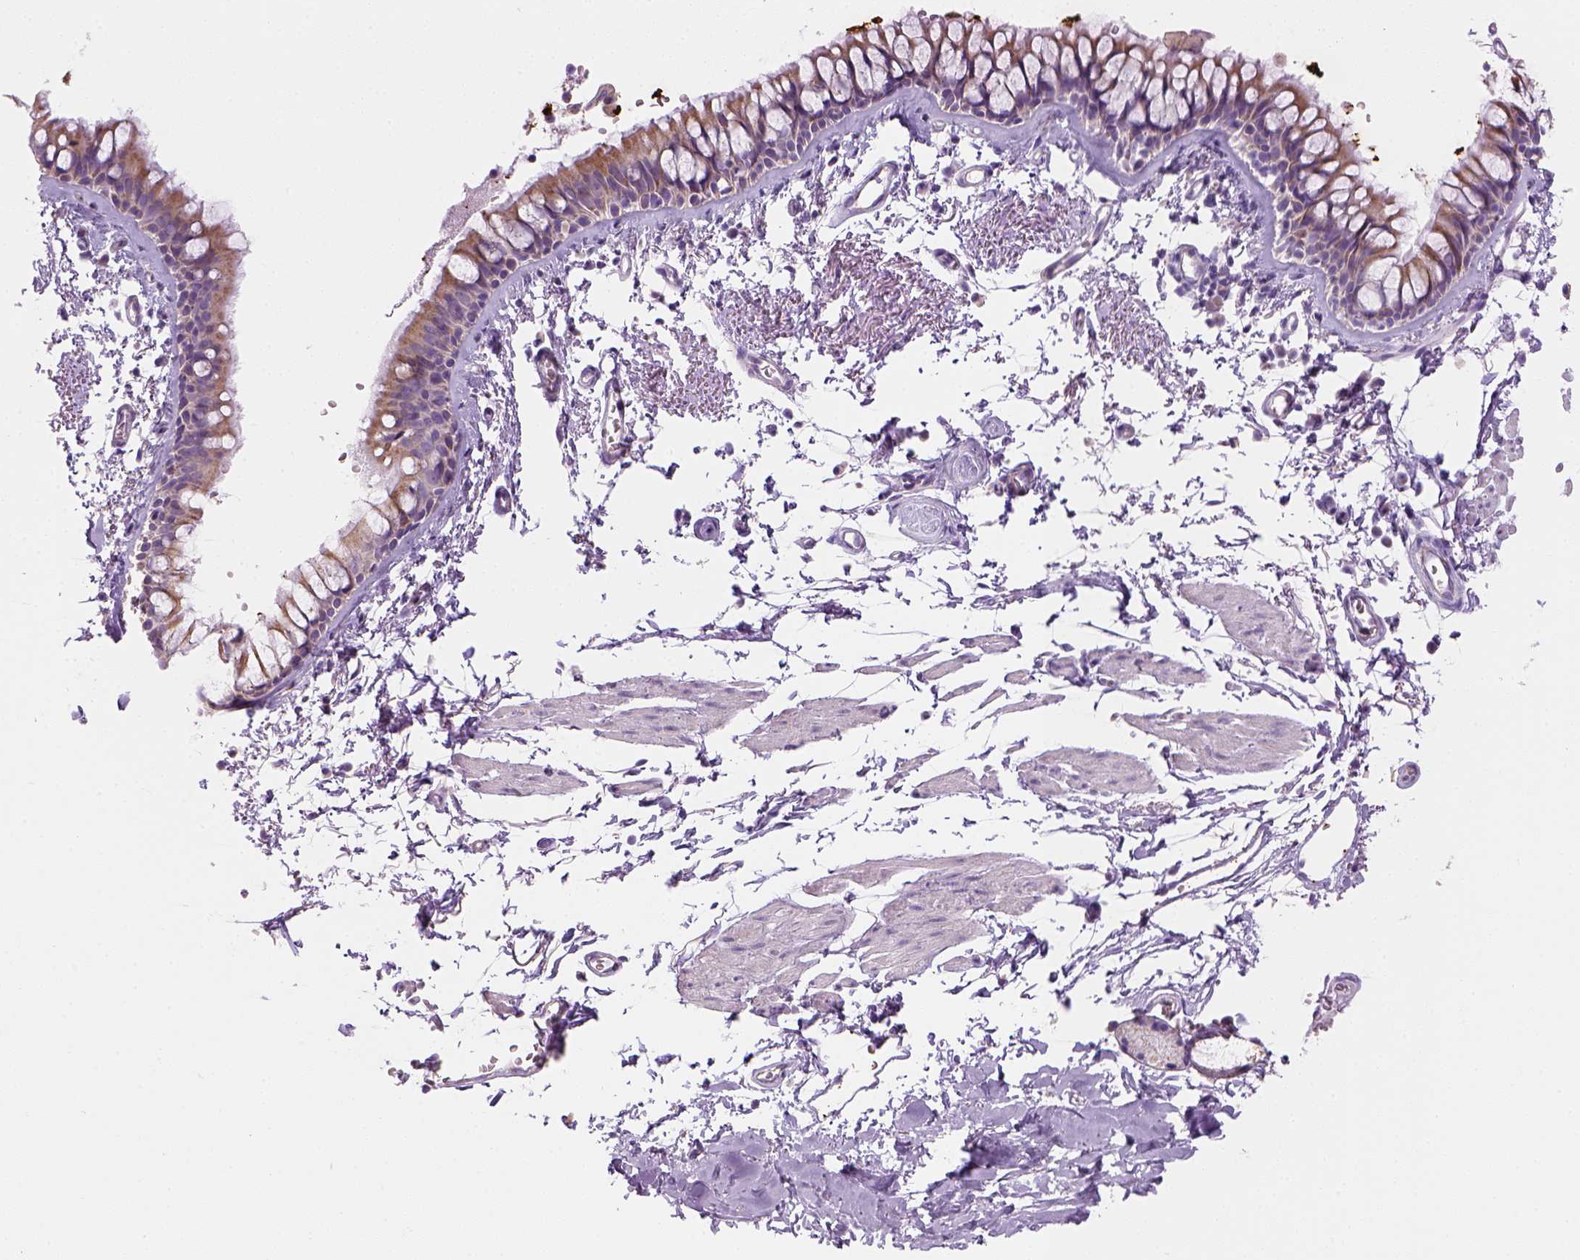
{"staining": {"intensity": "moderate", "quantity": ">75%", "location": "cytoplasmic/membranous"}, "tissue": "bronchus", "cell_type": "Respiratory epithelial cells", "image_type": "normal", "snomed": [{"axis": "morphology", "description": "Normal tissue, NOS"}, {"axis": "topography", "description": "Cartilage tissue"}, {"axis": "topography", "description": "Bronchus"}], "caption": "Protein expression analysis of benign human bronchus reveals moderate cytoplasmic/membranous positivity in about >75% of respiratory epithelial cells.", "gene": "CES2", "patient": {"sex": "female", "age": 79}}